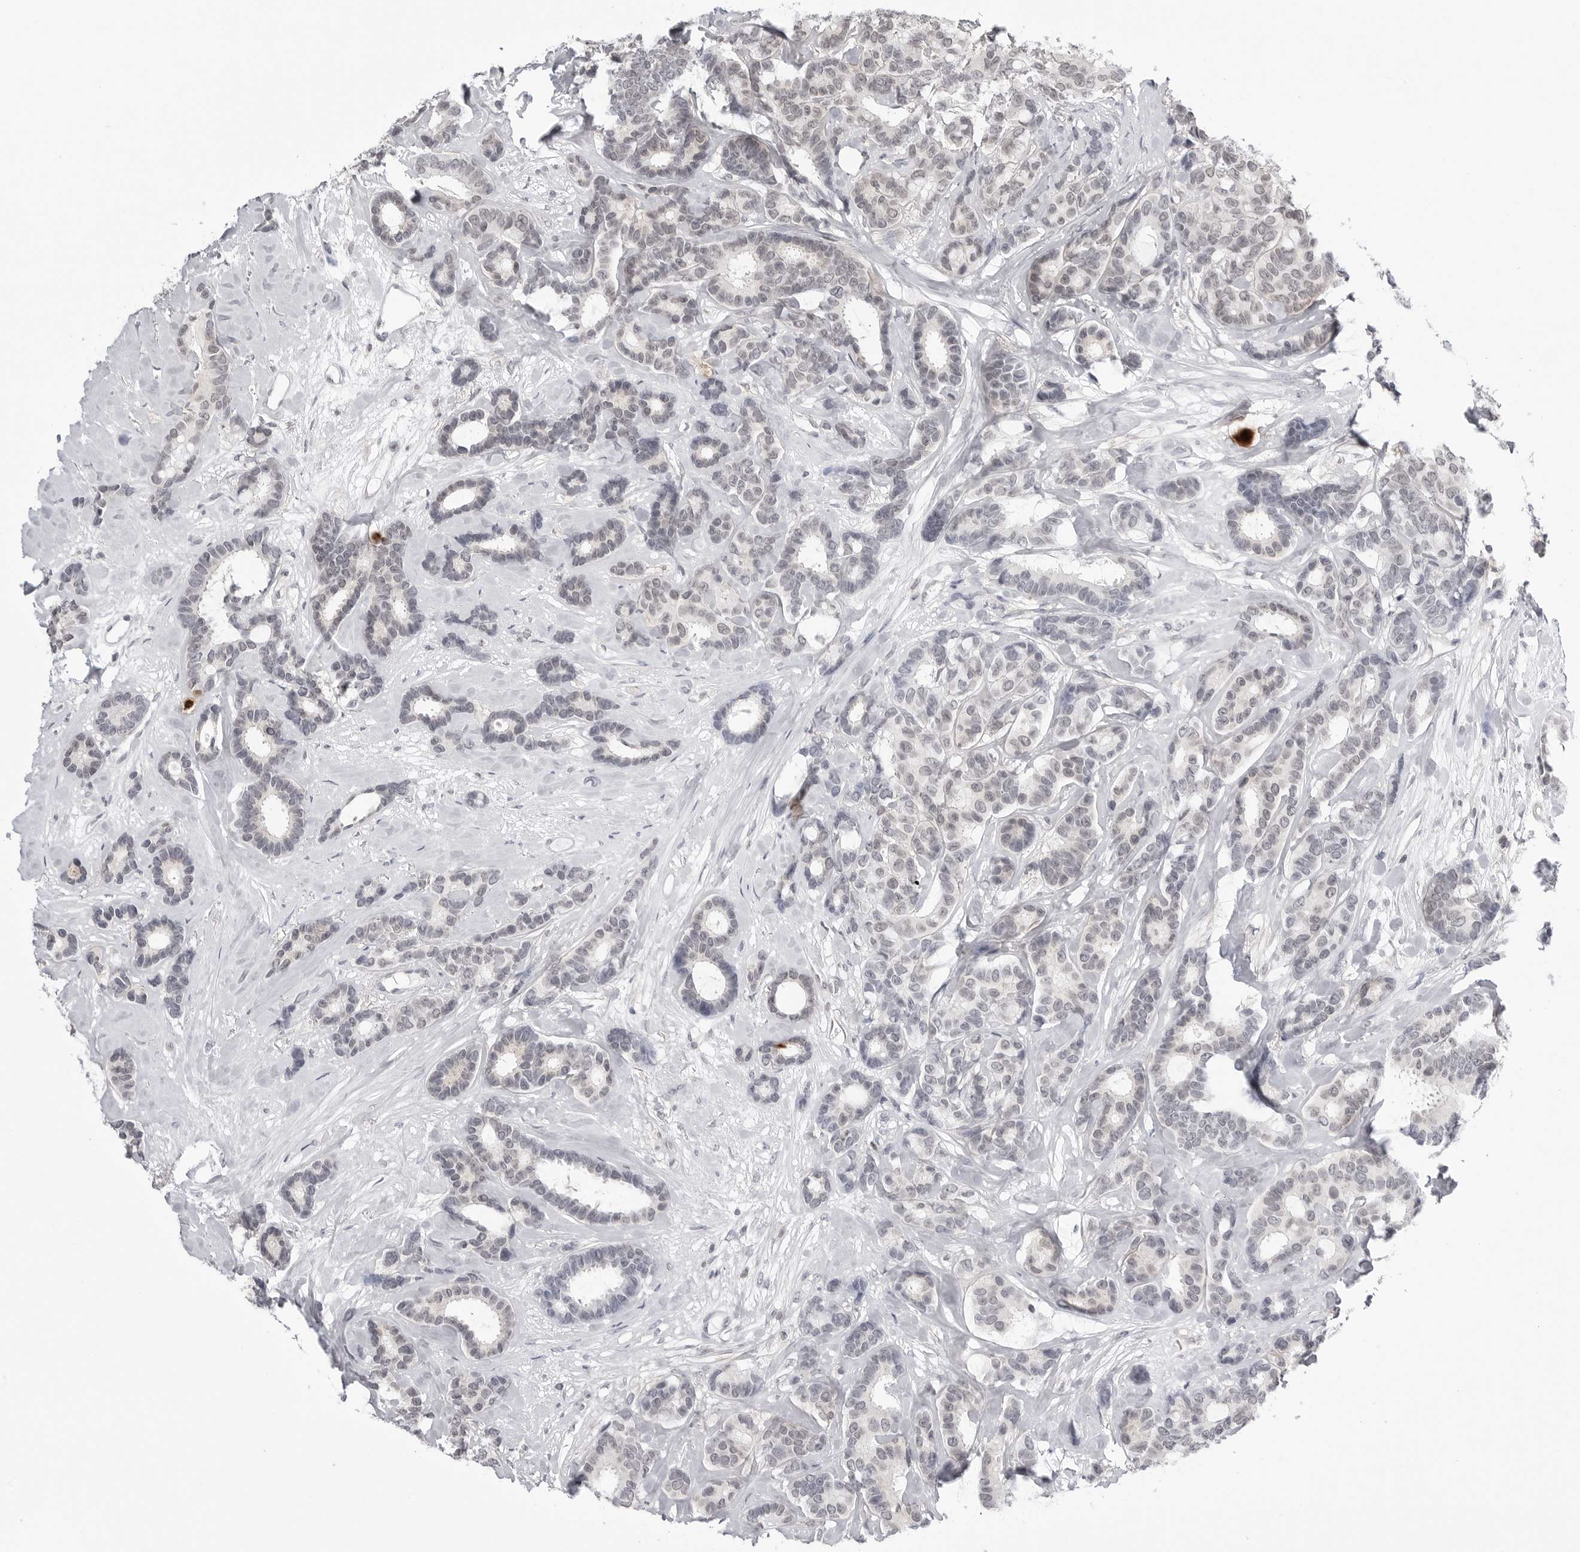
{"staining": {"intensity": "negative", "quantity": "none", "location": "none"}, "tissue": "breast cancer", "cell_type": "Tumor cells", "image_type": "cancer", "snomed": [{"axis": "morphology", "description": "Duct carcinoma"}, {"axis": "topography", "description": "Breast"}], "caption": "Intraductal carcinoma (breast) was stained to show a protein in brown. There is no significant positivity in tumor cells.", "gene": "YWHAG", "patient": {"sex": "female", "age": 87}}